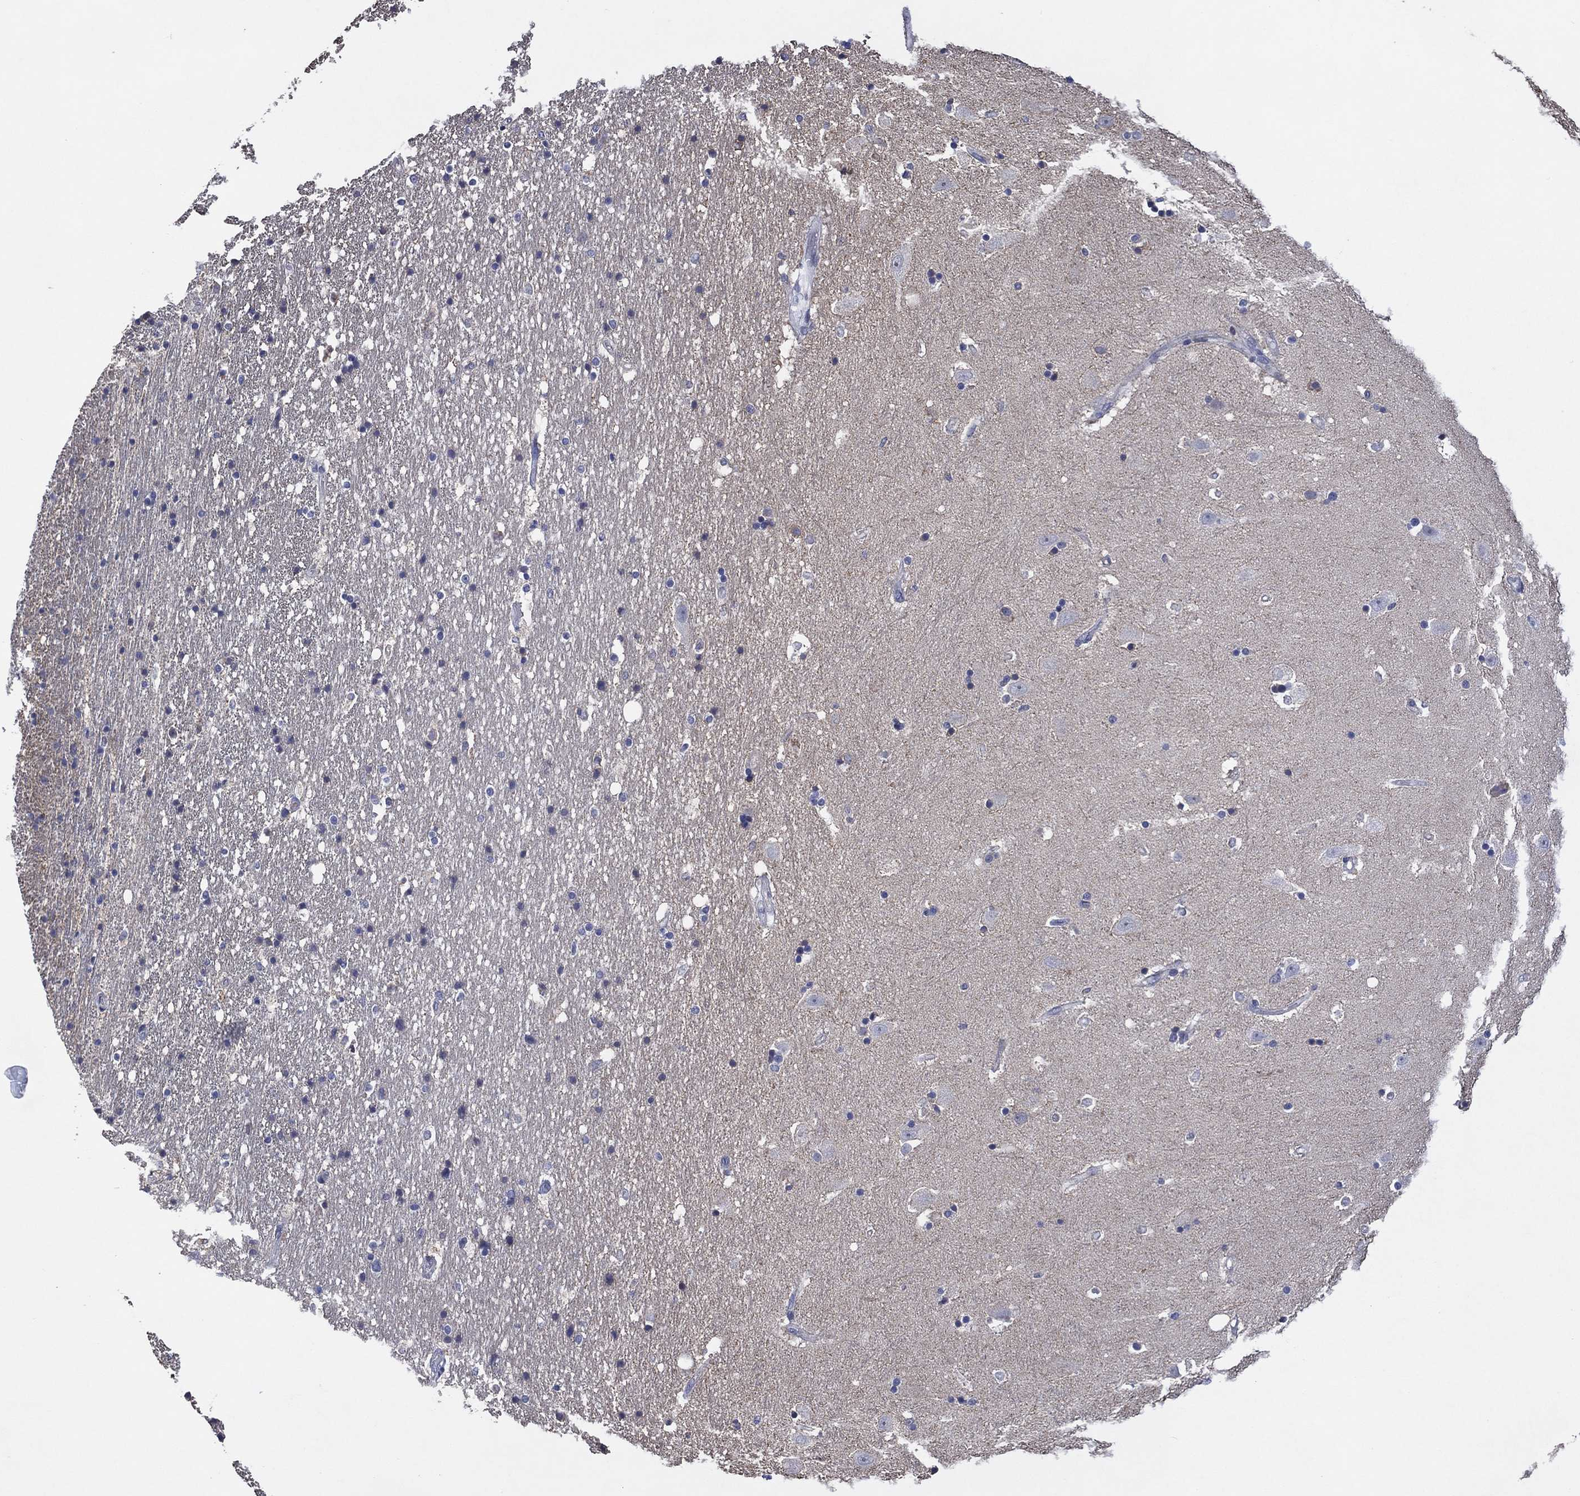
{"staining": {"intensity": "negative", "quantity": "none", "location": "none"}, "tissue": "hippocampus", "cell_type": "Glial cells", "image_type": "normal", "snomed": [{"axis": "morphology", "description": "Normal tissue, NOS"}, {"axis": "topography", "description": "Hippocampus"}], "caption": "The immunohistochemistry photomicrograph has no significant expression in glial cells of hippocampus.", "gene": "USP26", "patient": {"sex": "male", "age": 49}}